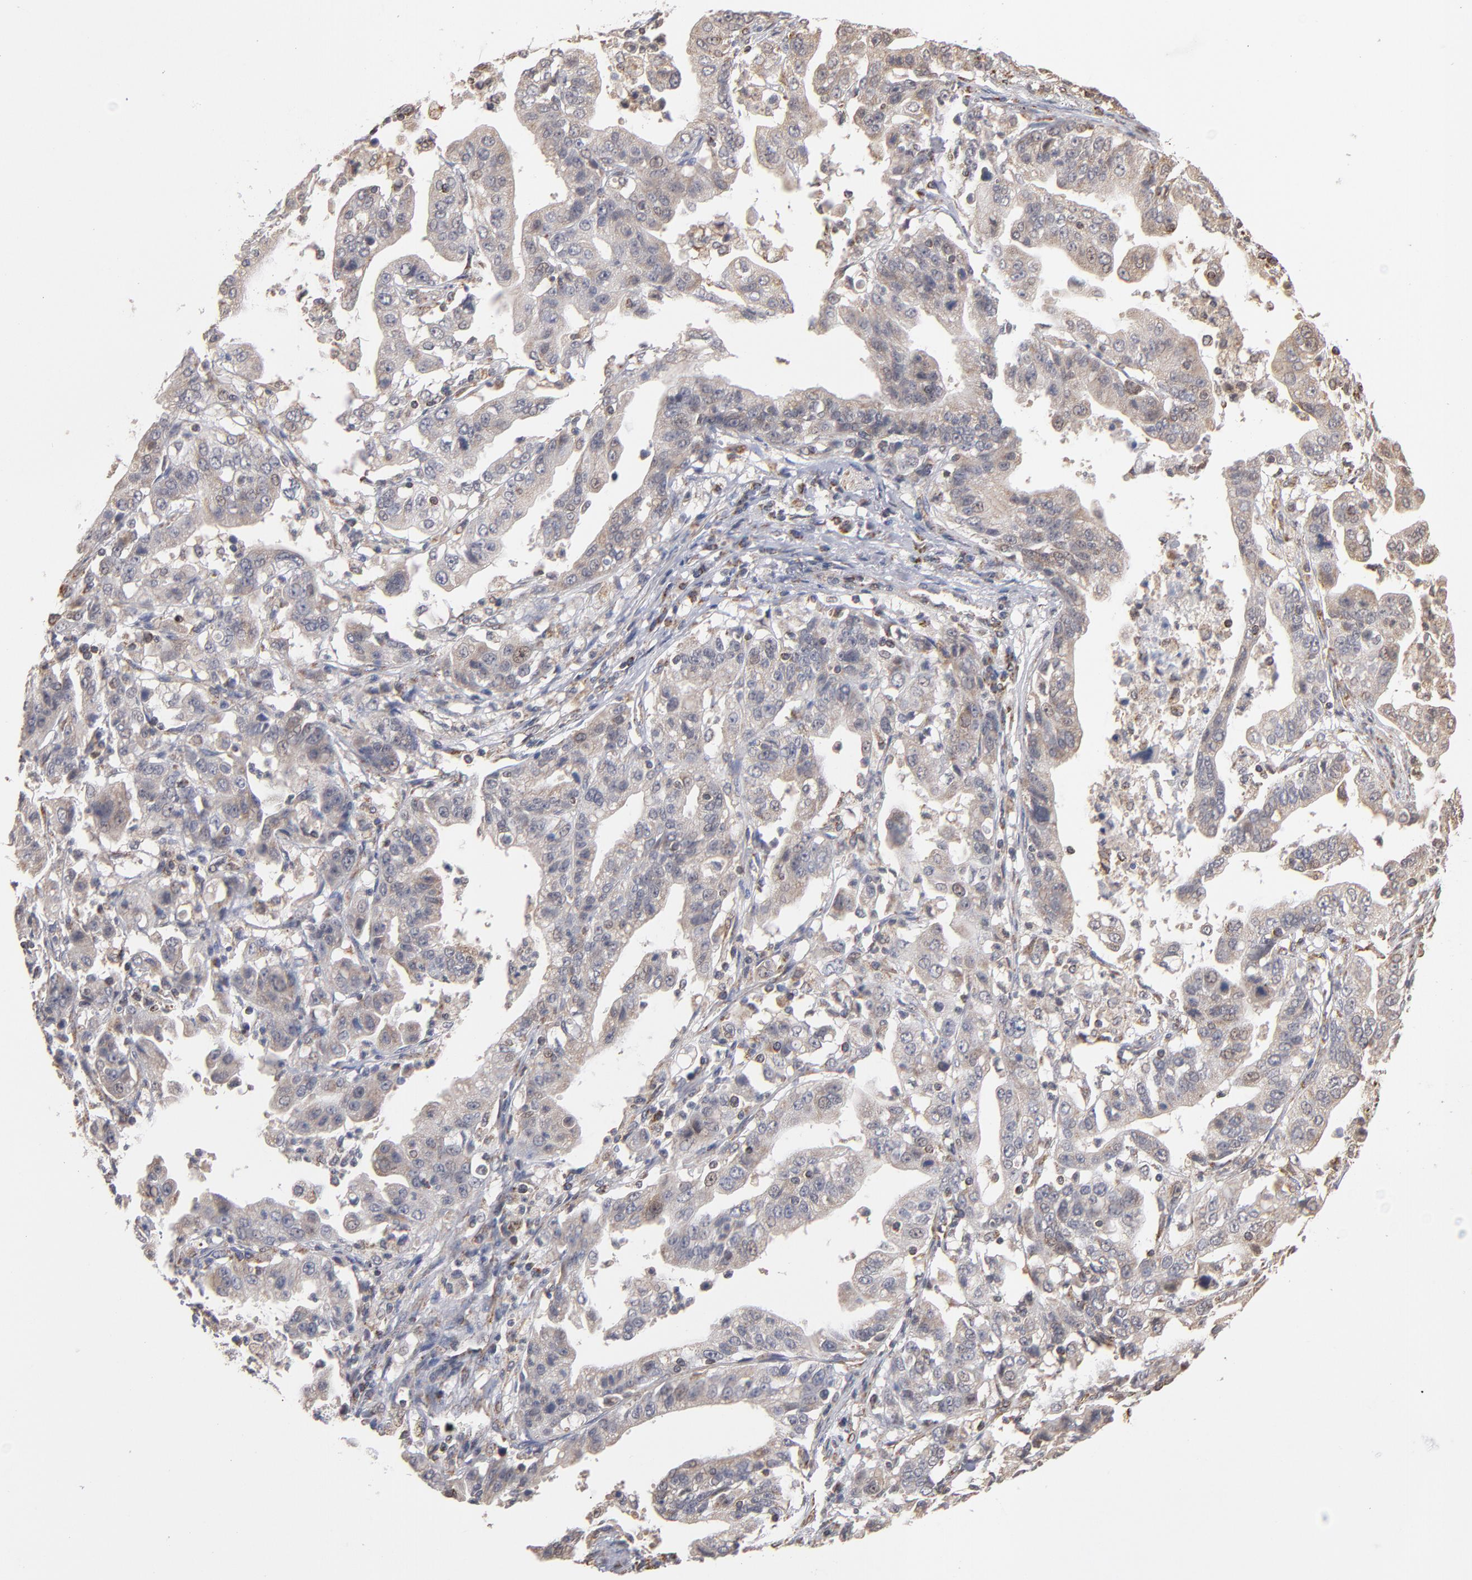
{"staining": {"intensity": "weak", "quantity": ">75%", "location": "cytoplasmic/membranous"}, "tissue": "stomach cancer", "cell_type": "Tumor cells", "image_type": "cancer", "snomed": [{"axis": "morphology", "description": "Adenocarcinoma, NOS"}, {"axis": "topography", "description": "Stomach, upper"}], "caption": "The immunohistochemical stain shows weak cytoplasmic/membranous expression in tumor cells of stomach cancer (adenocarcinoma) tissue.", "gene": "MIPOL1", "patient": {"sex": "female", "age": 50}}